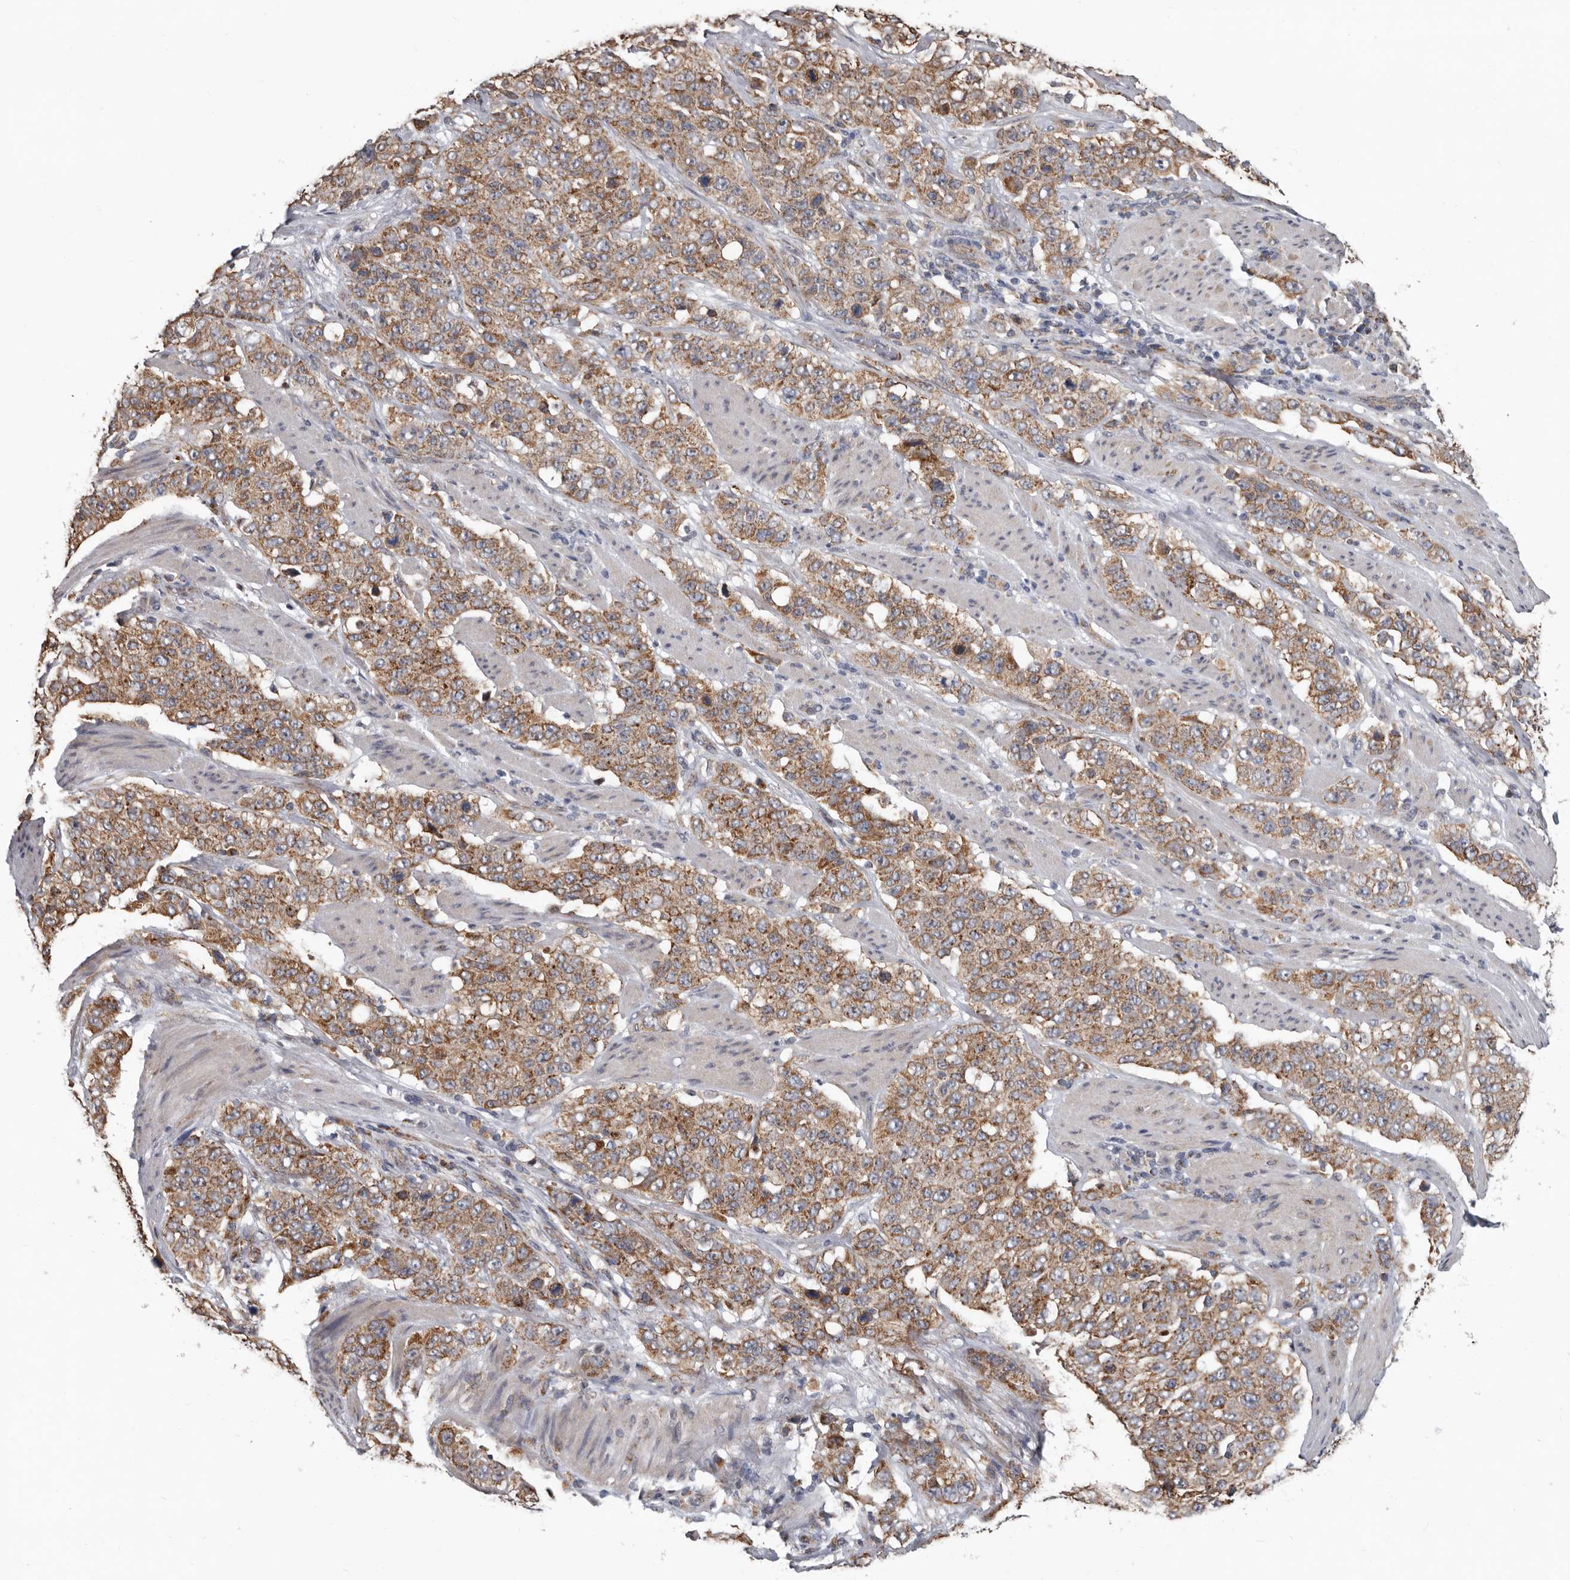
{"staining": {"intensity": "moderate", "quantity": ">75%", "location": "cytoplasmic/membranous"}, "tissue": "stomach cancer", "cell_type": "Tumor cells", "image_type": "cancer", "snomed": [{"axis": "morphology", "description": "Adenocarcinoma, NOS"}, {"axis": "topography", "description": "Stomach"}], "caption": "Immunohistochemistry (IHC) of adenocarcinoma (stomach) exhibits medium levels of moderate cytoplasmic/membranous staining in approximately >75% of tumor cells.", "gene": "MRPL18", "patient": {"sex": "male", "age": 48}}